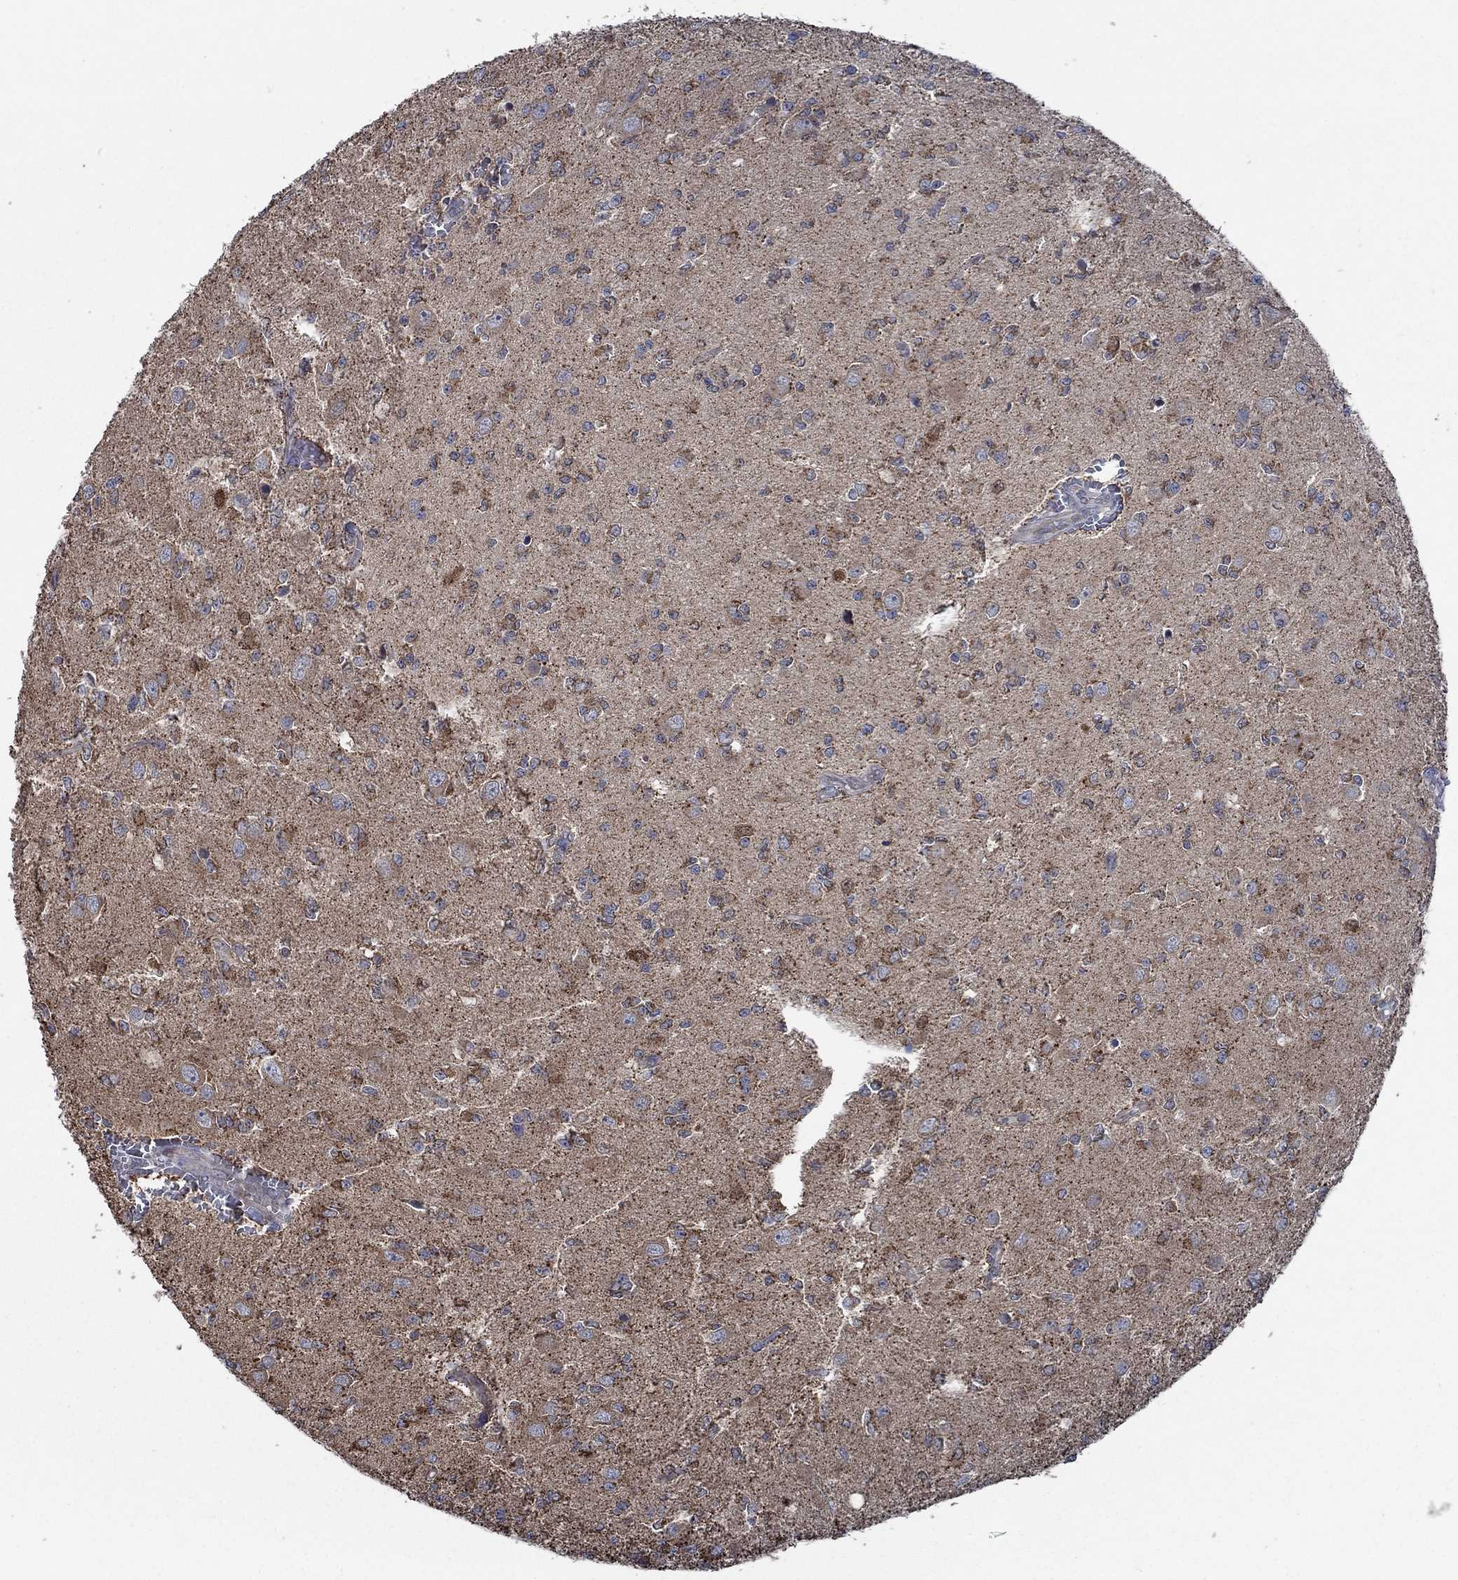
{"staining": {"intensity": "weak", "quantity": ">75%", "location": "cytoplasmic/membranous"}, "tissue": "glioma", "cell_type": "Tumor cells", "image_type": "cancer", "snomed": [{"axis": "morphology", "description": "Glioma, malignant, Low grade"}, {"axis": "topography", "description": "Brain"}], "caption": "Immunohistochemical staining of human malignant glioma (low-grade) displays weak cytoplasmic/membranous protein staining in approximately >75% of tumor cells.", "gene": "STXBP6", "patient": {"sex": "female", "age": 45}}